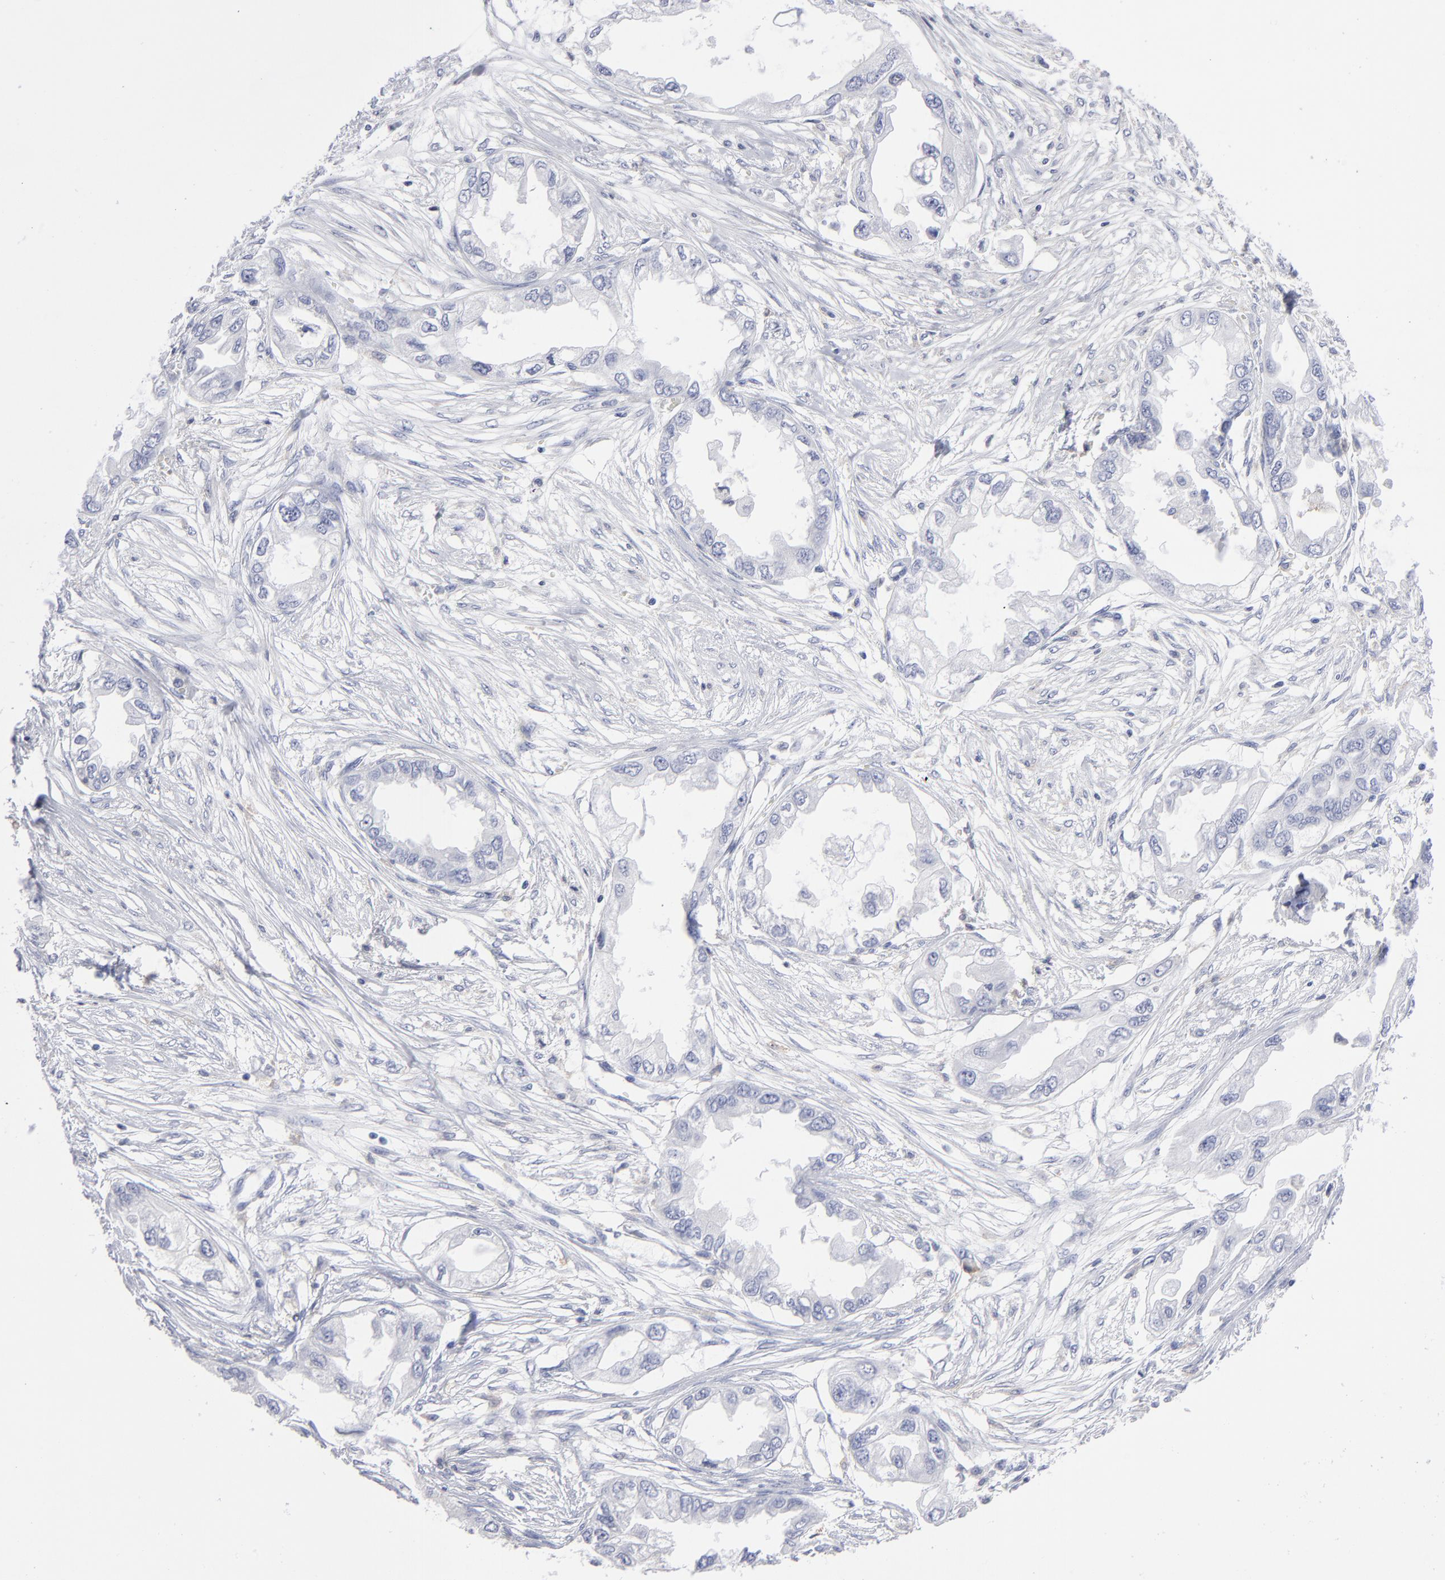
{"staining": {"intensity": "negative", "quantity": "none", "location": "none"}, "tissue": "endometrial cancer", "cell_type": "Tumor cells", "image_type": "cancer", "snomed": [{"axis": "morphology", "description": "Adenocarcinoma, NOS"}, {"axis": "topography", "description": "Endometrium"}], "caption": "A histopathology image of human endometrial cancer (adenocarcinoma) is negative for staining in tumor cells.", "gene": "LAT2", "patient": {"sex": "female", "age": 67}}